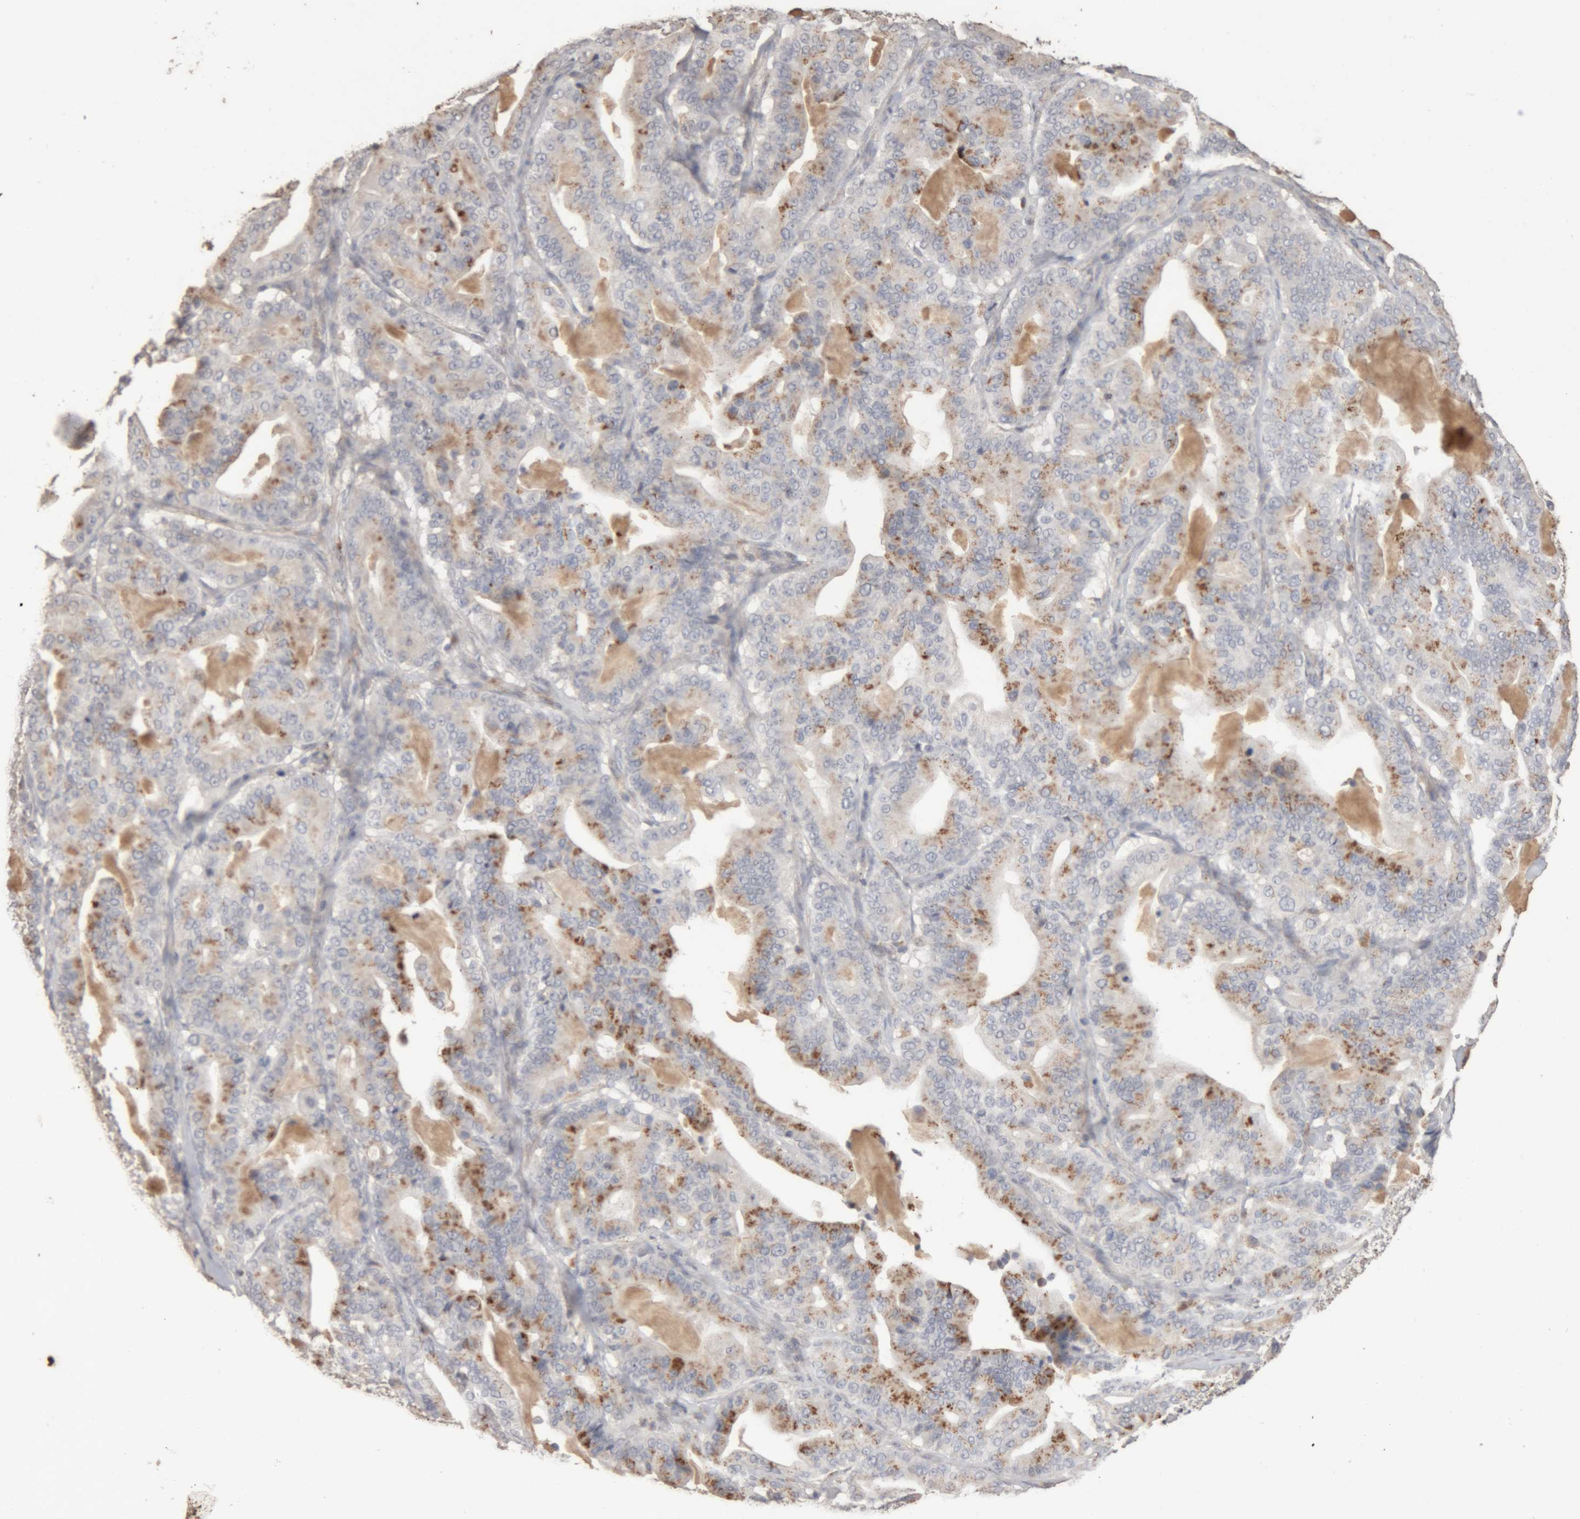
{"staining": {"intensity": "moderate", "quantity": "25%-75%", "location": "cytoplasmic/membranous"}, "tissue": "pancreatic cancer", "cell_type": "Tumor cells", "image_type": "cancer", "snomed": [{"axis": "morphology", "description": "Adenocarcinoma, NOS"}, {"axis": "topography", "description": "Pancreas"}], "caption": "Pancreatic cancer (adenocarcinoma) stained with a protein marker demonstrates moderate staining in tumor cells.", "gene": "ARSA", "patient": {"sex": "male", "age": 63}}